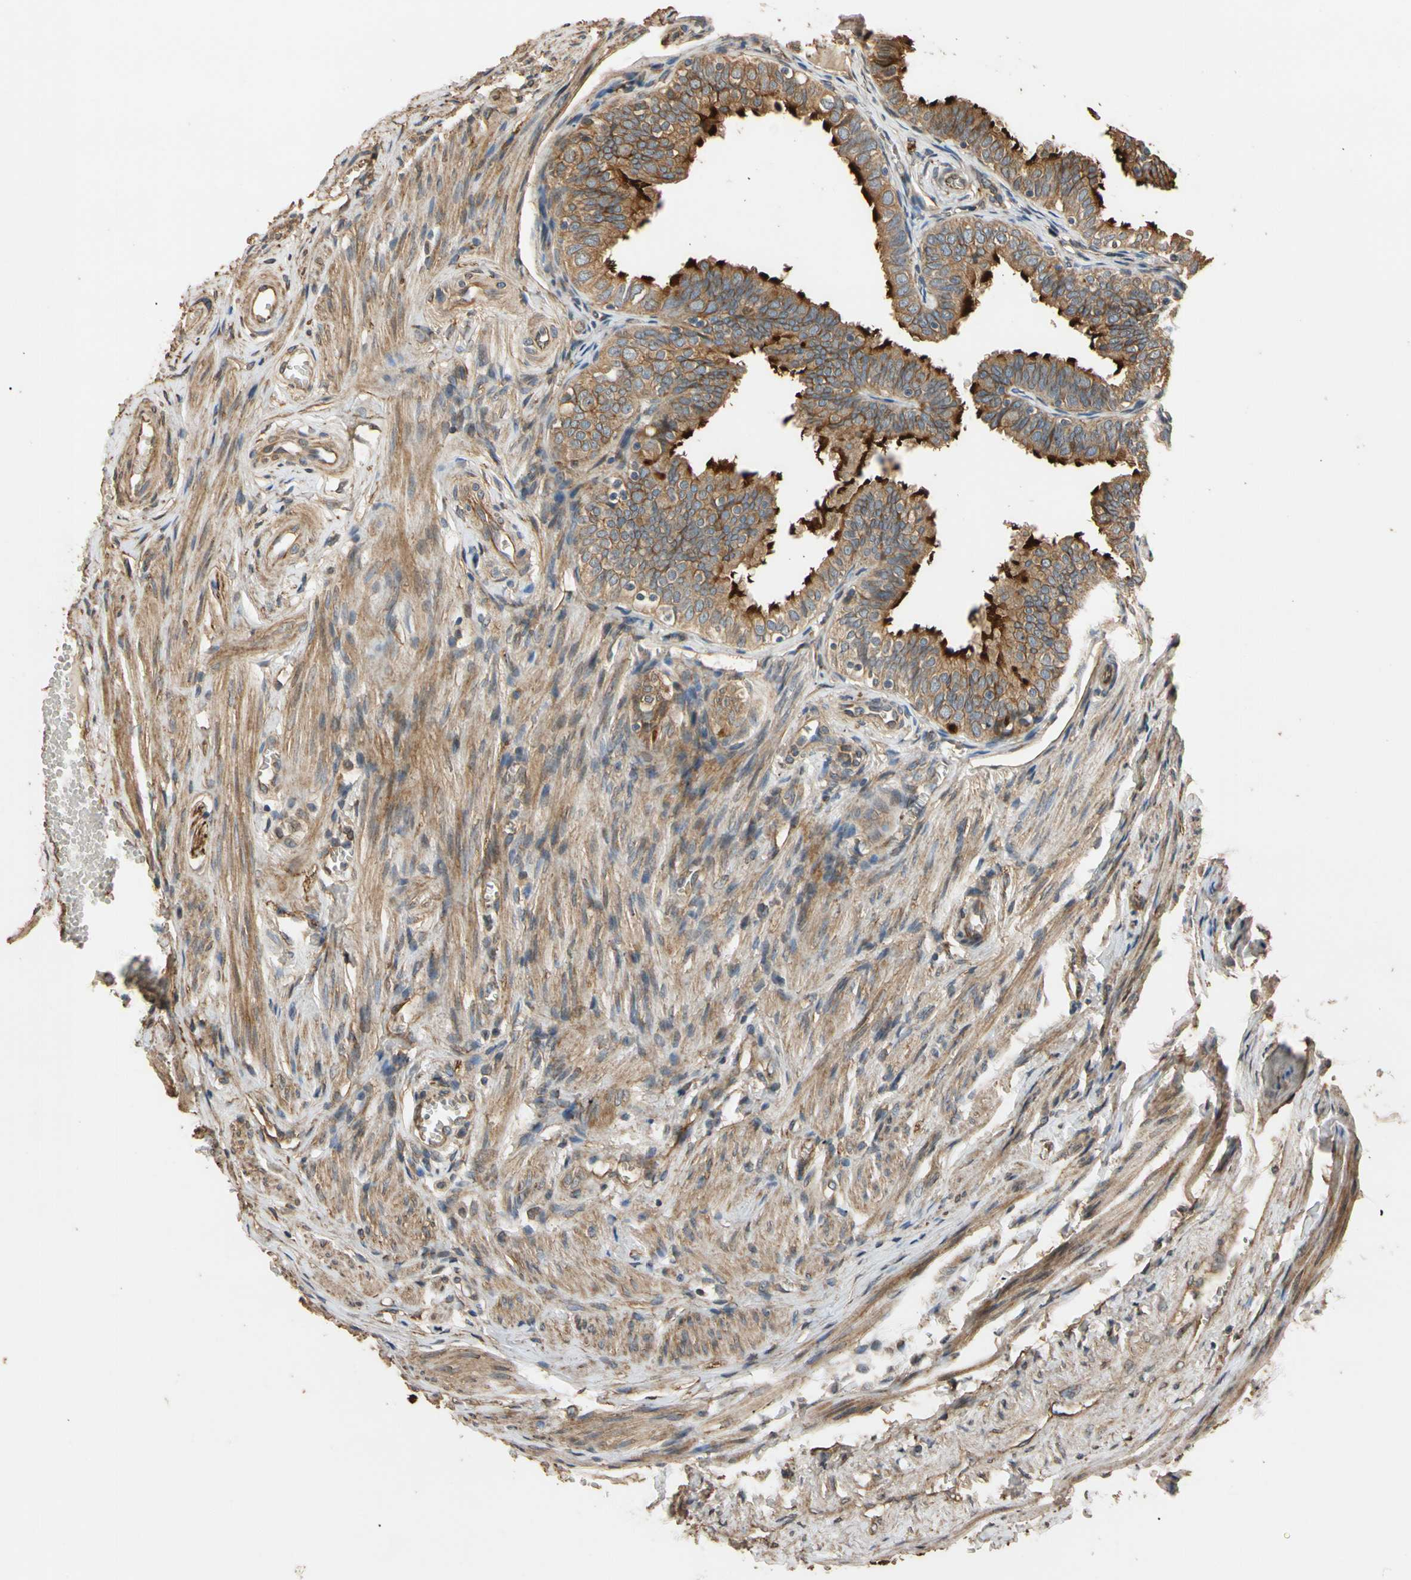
{"staining": {"intensity": "strong", "quantity": ">75%", "location": "cytoplasmic/membranous"}, "tissue": "fallopian tube", "cell_type": "Glandular cells", "image_type": "normal", "snomed": [{"axis": "morphology", "description": "Normal tissue, NOS"}, {"axis": "topography", "description": "Fallopian tube"}], "caption": "Protein expression by IHC shows strong cytoplasmic/membranous positivity in about >75% of glandular cells in unremarkable fallopian tube. The staining was performed using DAB (3,3'-diaminobenzidine) to visualize the protein expression in brown, while the nuclei were stained in blue with hematoxylin (Magnification: 20x).", "gene": "MGRN1", "patient": {"sex": "female", "age": 46}}